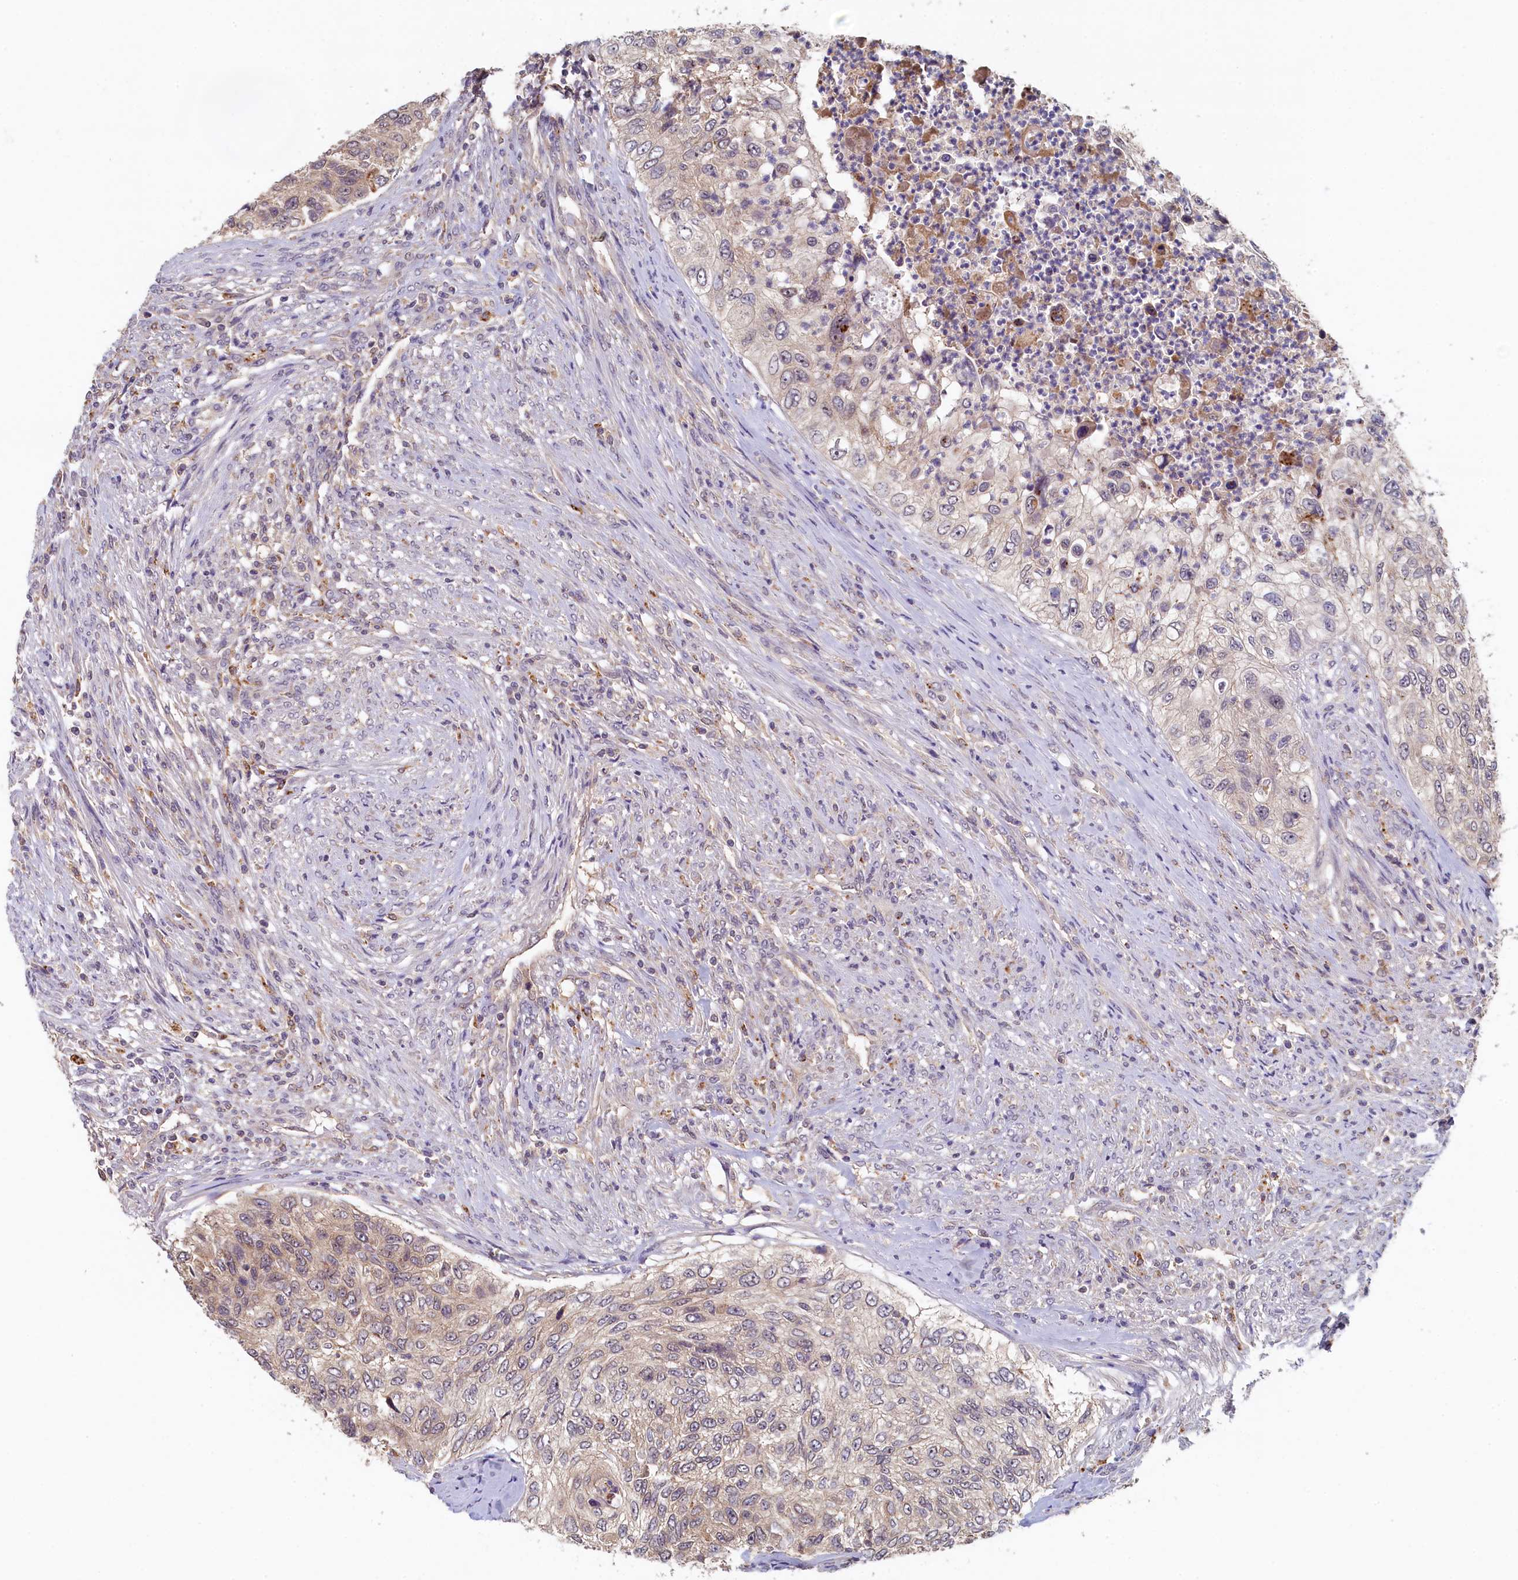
{"staining": {"intensity": "weak", "quantity": "<25%", "location": "cytoplasmic/membranous"}, "tissue": "urothelial cancer", "cell_type": "Tumor cells", "image_type": "cancer", "snomed": [{"axis": "morphology", "description": "Urothelial carcinoma, High grade"}, {"axis": "topography", "description": "Urinary bladder"}], "caption": "An immunohistochemistry (IHC) histopathology image of urothelial cancer is shown. There is no staining in tumor cells of urothelial cancer.", "gene": "NUBP2", "patient": {"sex": "female", "age": 60}}